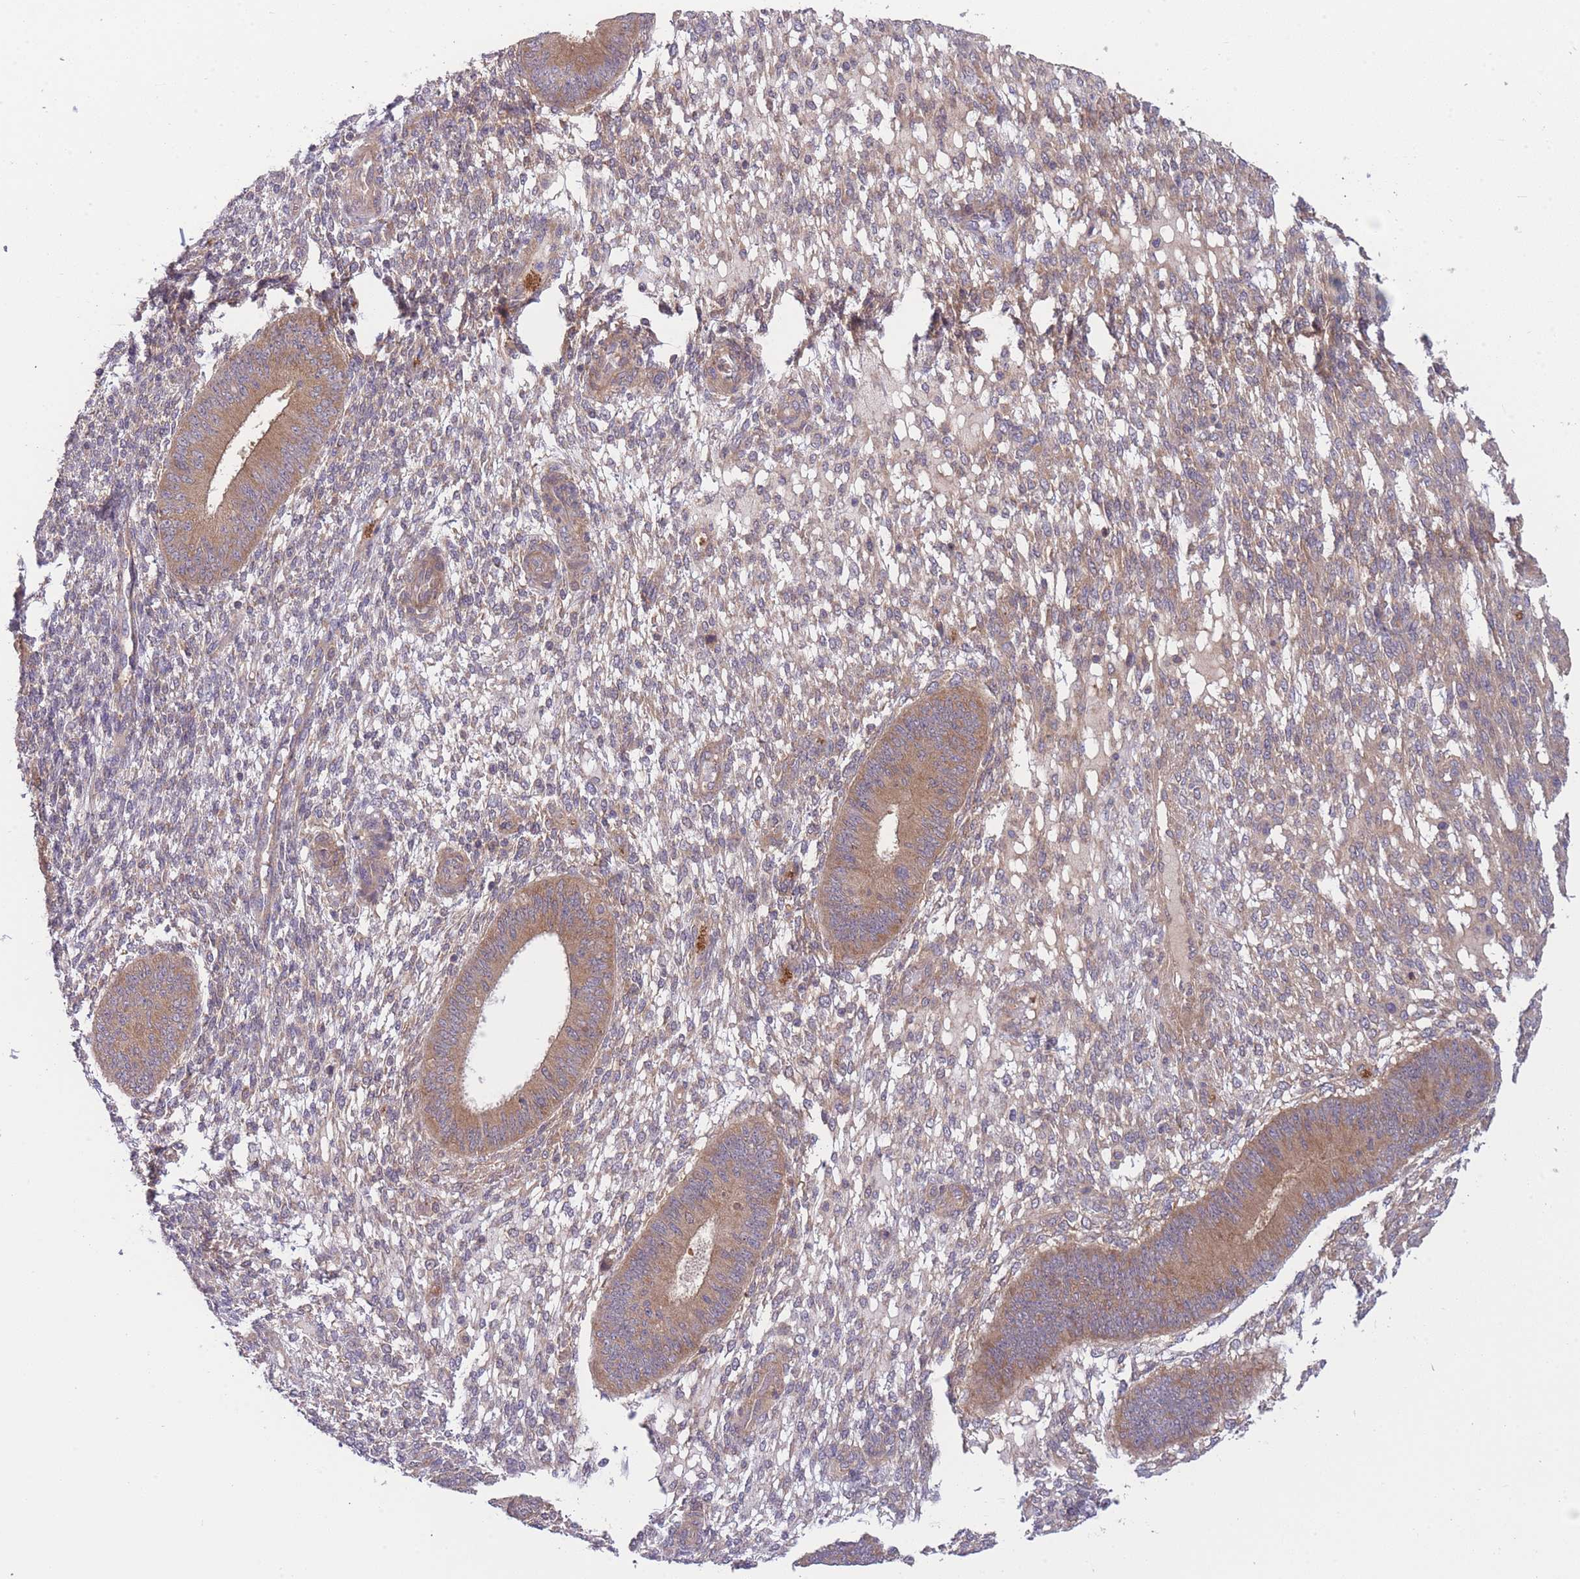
{"staining": {"intensity": "negative", "quantity": "none", "location": "none"}, "tissue": "endometrium", "cell_type": "Cells in endometrial stroma", "image_type": "normal", "snomed": [{"axis": "morphology", "description": "Normal tissue, NOS"}, {"axis": "topography", "description": "Endometrium"}], "caption": "The image displays no staining of cells in endometrial stroma in benign endometrium. (Stains: DAB immunohistochemistry with hematoxylin counter stain, Microscopy: brightfield microscopy at high magnification).", "gene": "PFDN6", "patient": {"sex": "female", "age": 49}}